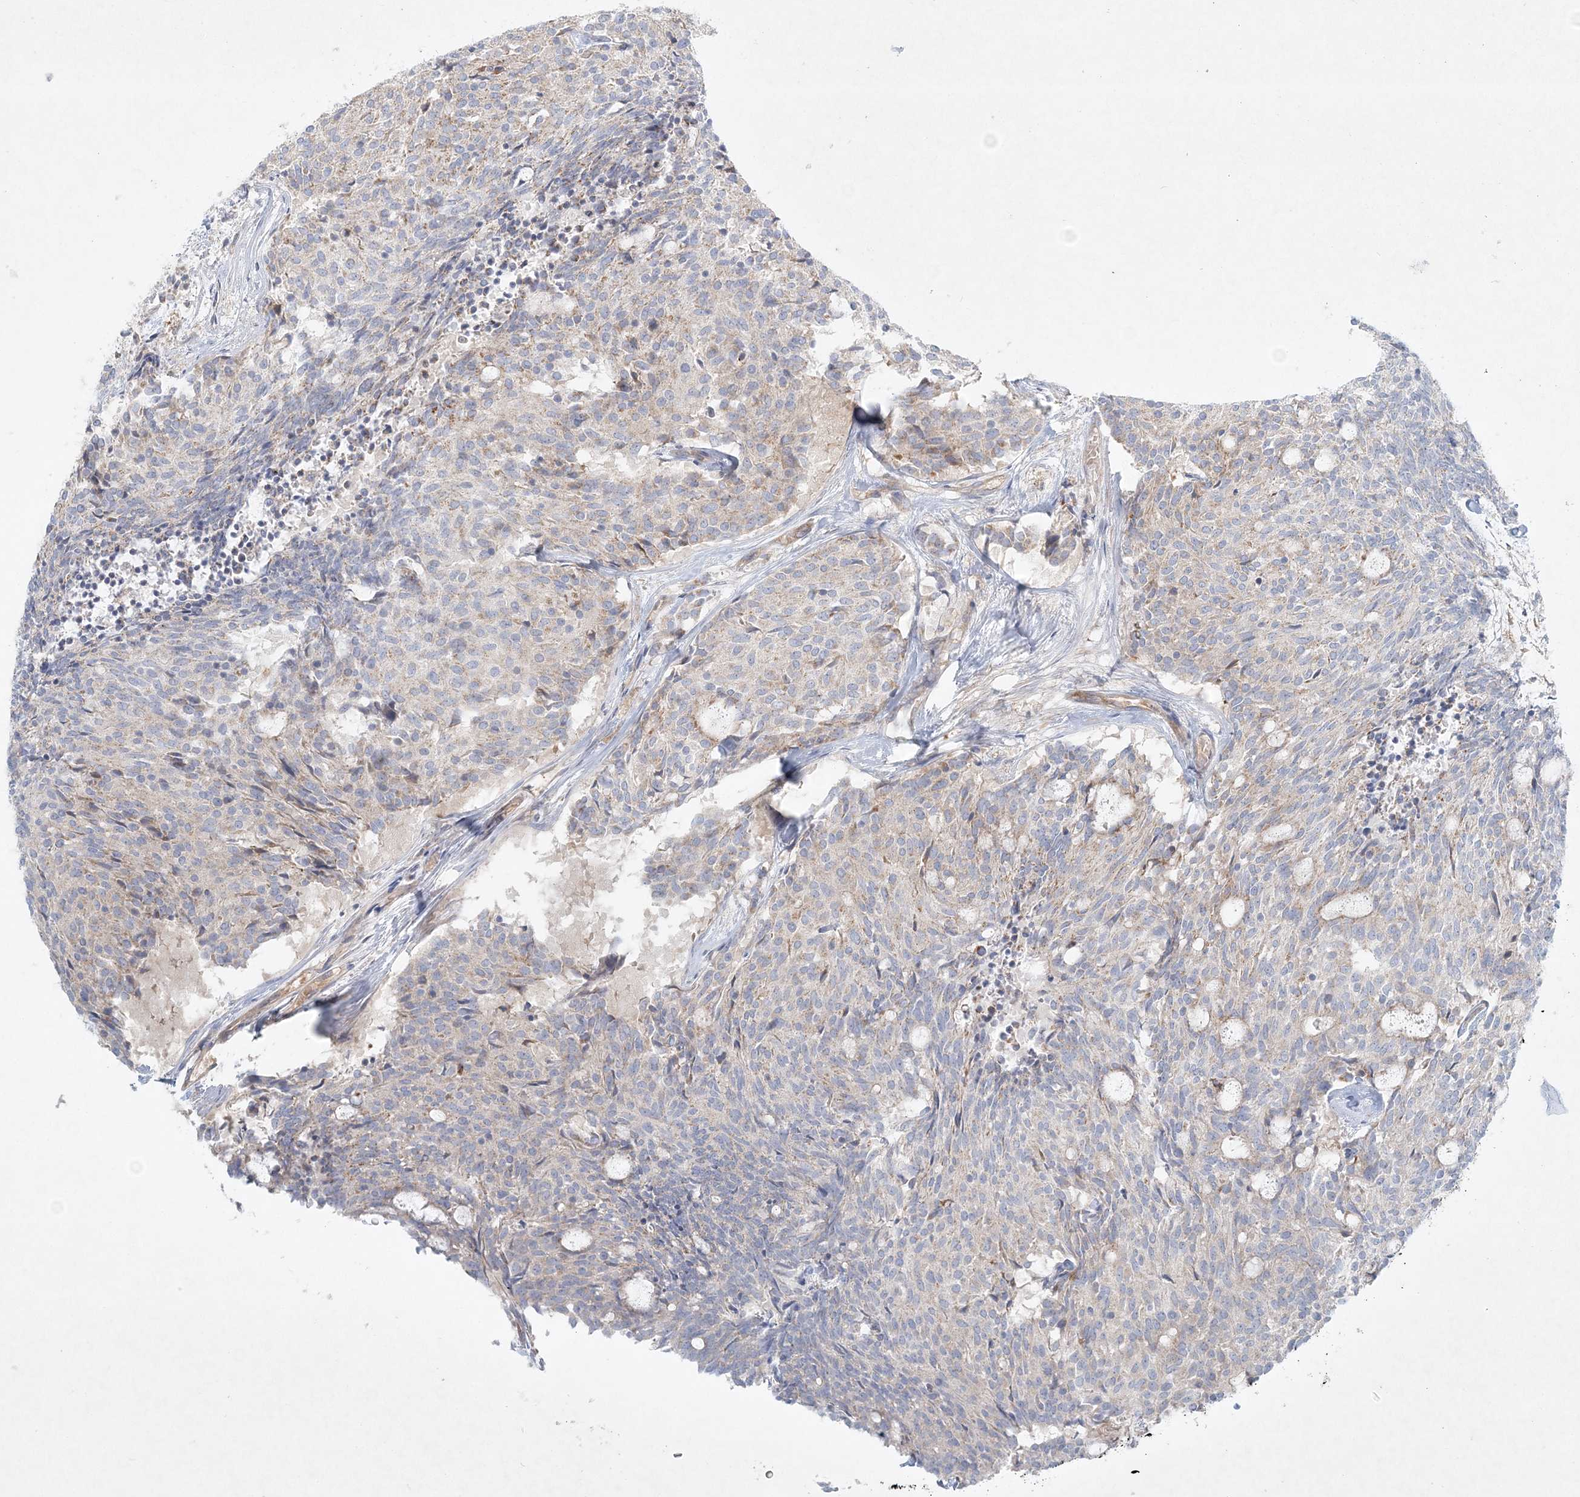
{"staining": {"intensity": "weak", "quantity": "<25%", "location": "cytoplasmic/membranous"}, "tissue": "carcinoid", "cell_type": "Tumor cells", "image_type": "cancer", "snomed": [{"axis": "morphology", "description": "Carcinoid, malignant, NOS"}, {"axis": "topography", "description": "Pancreas"}], "caption": "A histopathology image of carcinoid stained for a protein exhibits no brown staining in tumor cells.", "gene": "STK11IP", "patient": {"sex": "female", "age": 54}}